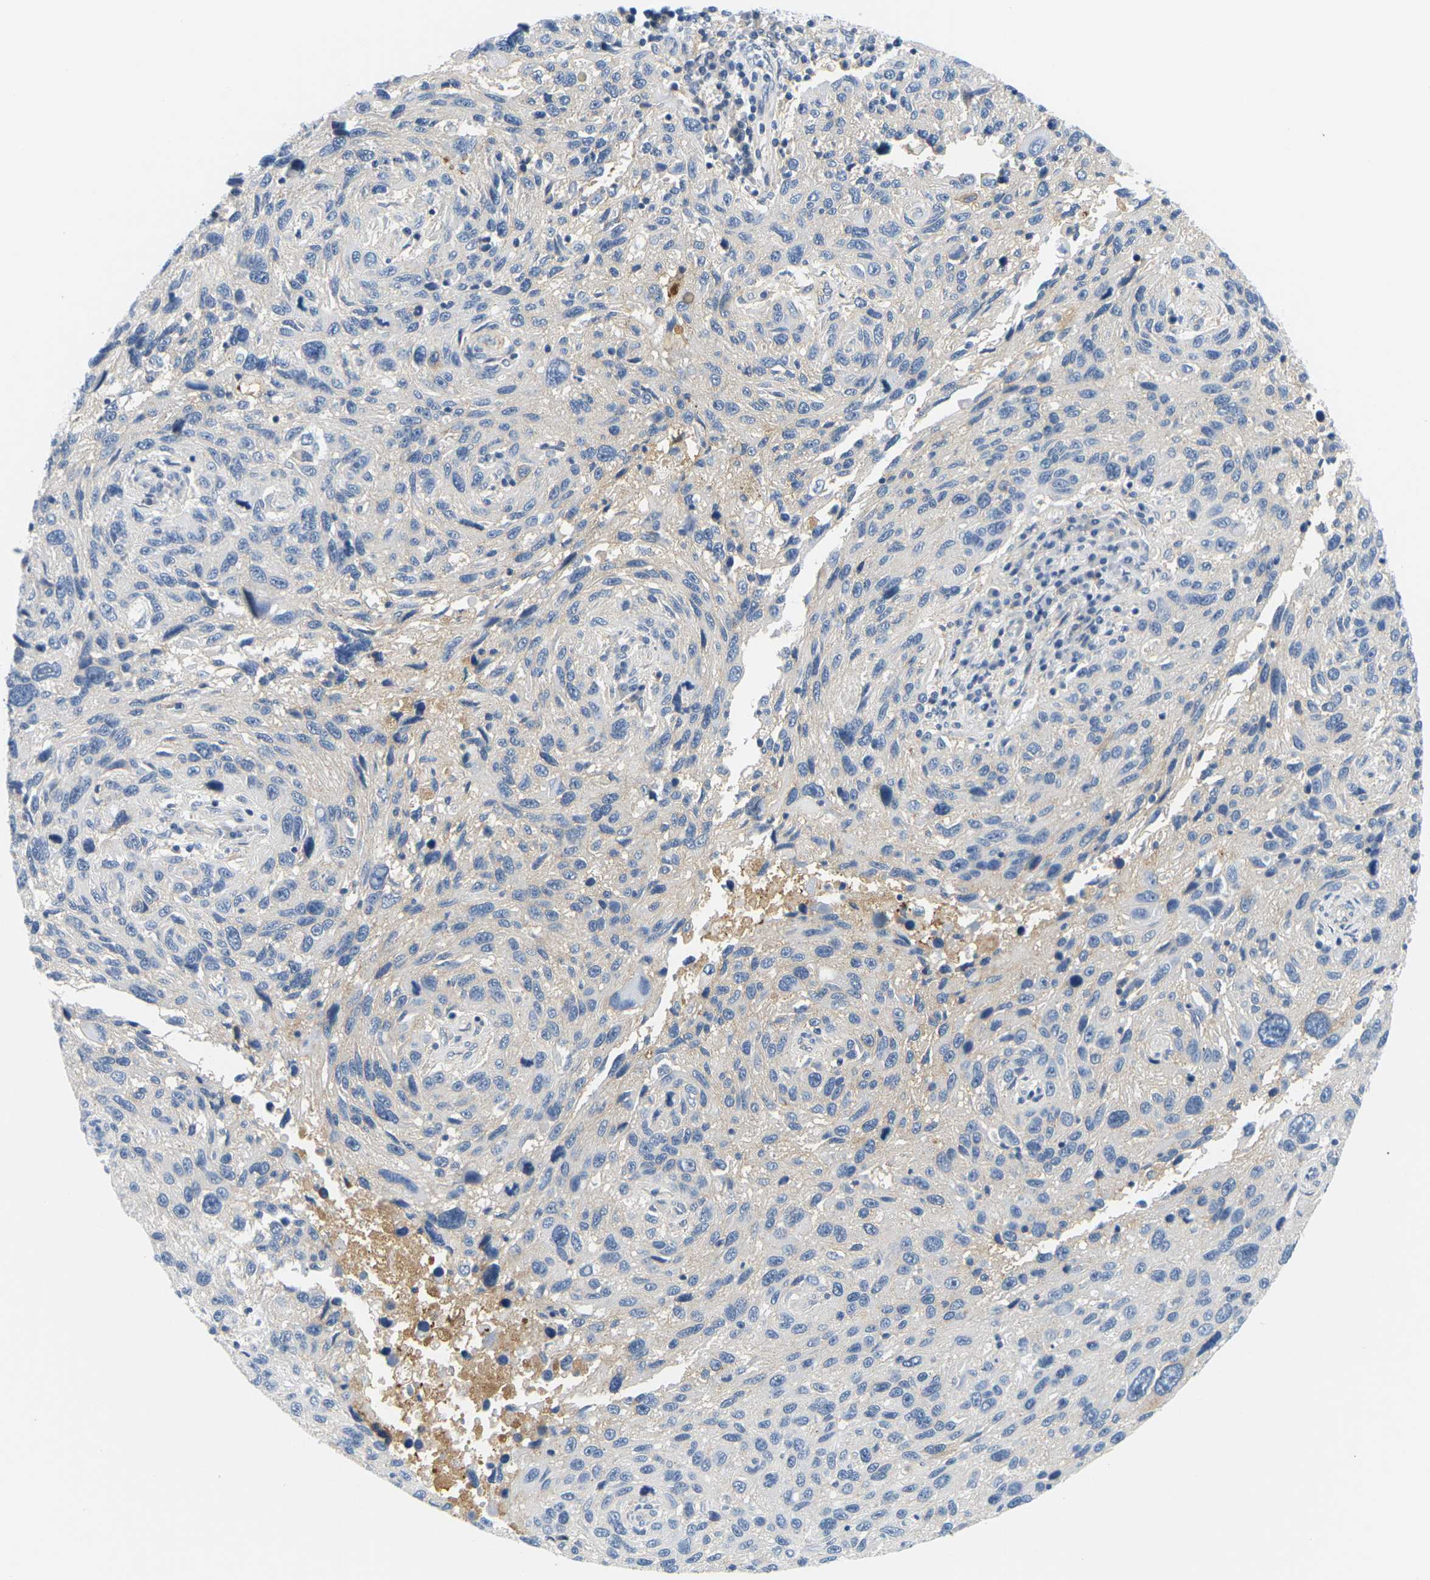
{"staining": {"intensity": "weak", "quantity": "<25%", "location": "cytoplasmic/membranous"}, "tissue": "melanoma", "cell_type": "Tumor cells", "image_type": "cancer", "snomed": [{"axis": "morphology", "description": "Malignant melanoma, NOS"}, {"axis": "topography", "description": "Skin"}], "caption": "IHC of human melanoma reveals no staining in tumor cells. The staining was performed using DAB to visualize the protein expression in brown, while the nuclei were stained in blue with hematoxylin (Magnification: 20x).", "gene": "APOB", "patient": {"sex": "male", "age": 53}}